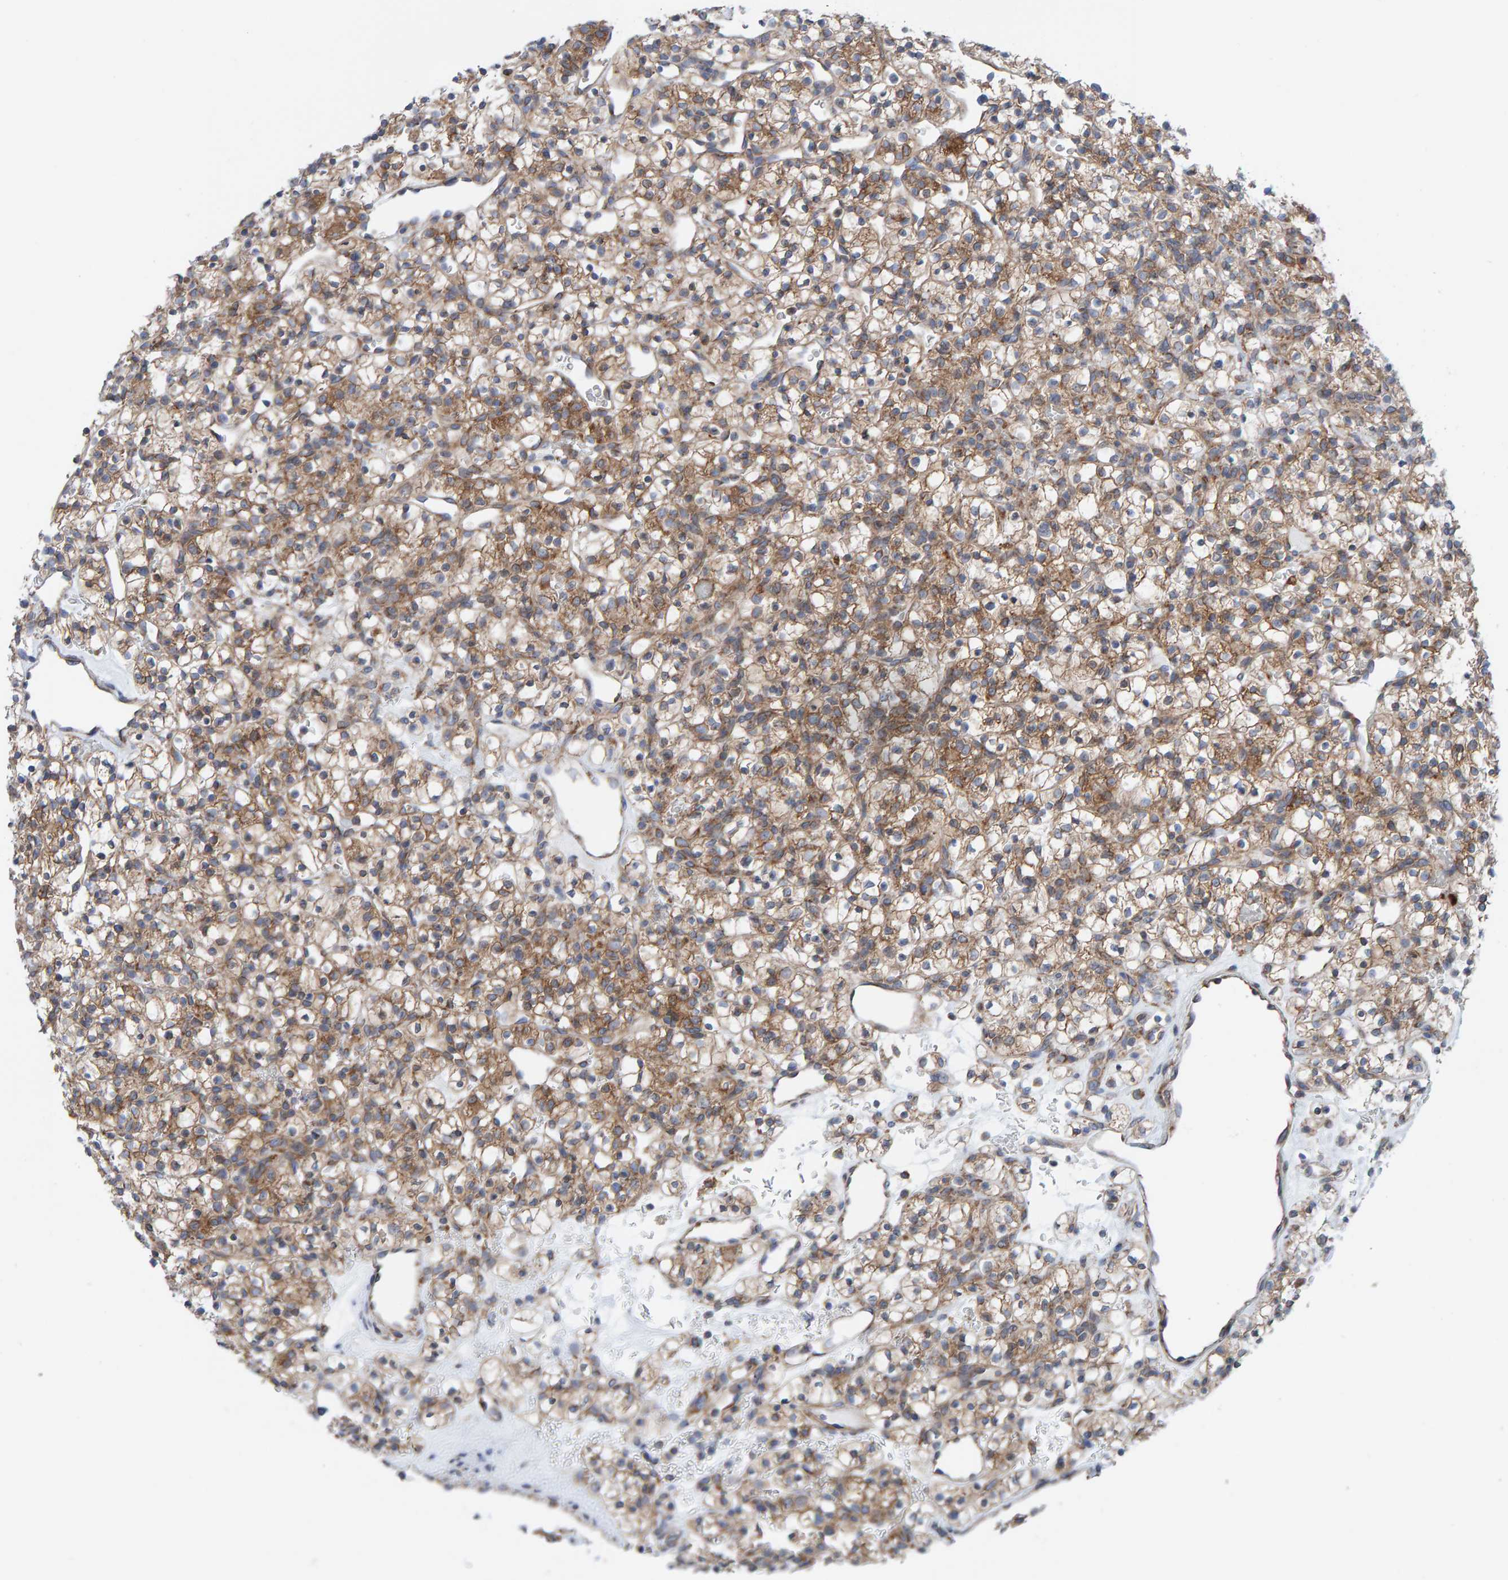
{"staining": {"intensity": "moderate", "quantity": ">75%", "location": "cytoplasmic/membranous"}, "tissue": "renal cancer", "cell_type": "Tumor cells", "image_type": "cancer", "snomed": [{"axis": "morphology", "description": "Adenocarcinoma, NOS"}, {"axis": "topography", "description": "Kidney"}], "caption": "High-power microscopy captured an immunohistochemistry micrograph of adenocarcinoma (renal), revealing moderate cytoplasmic/membranous positivity in approximately >75% of tumor cells.", "gene": "CDK5RAP3", "patient": {"sex": "female", "age": 57}}